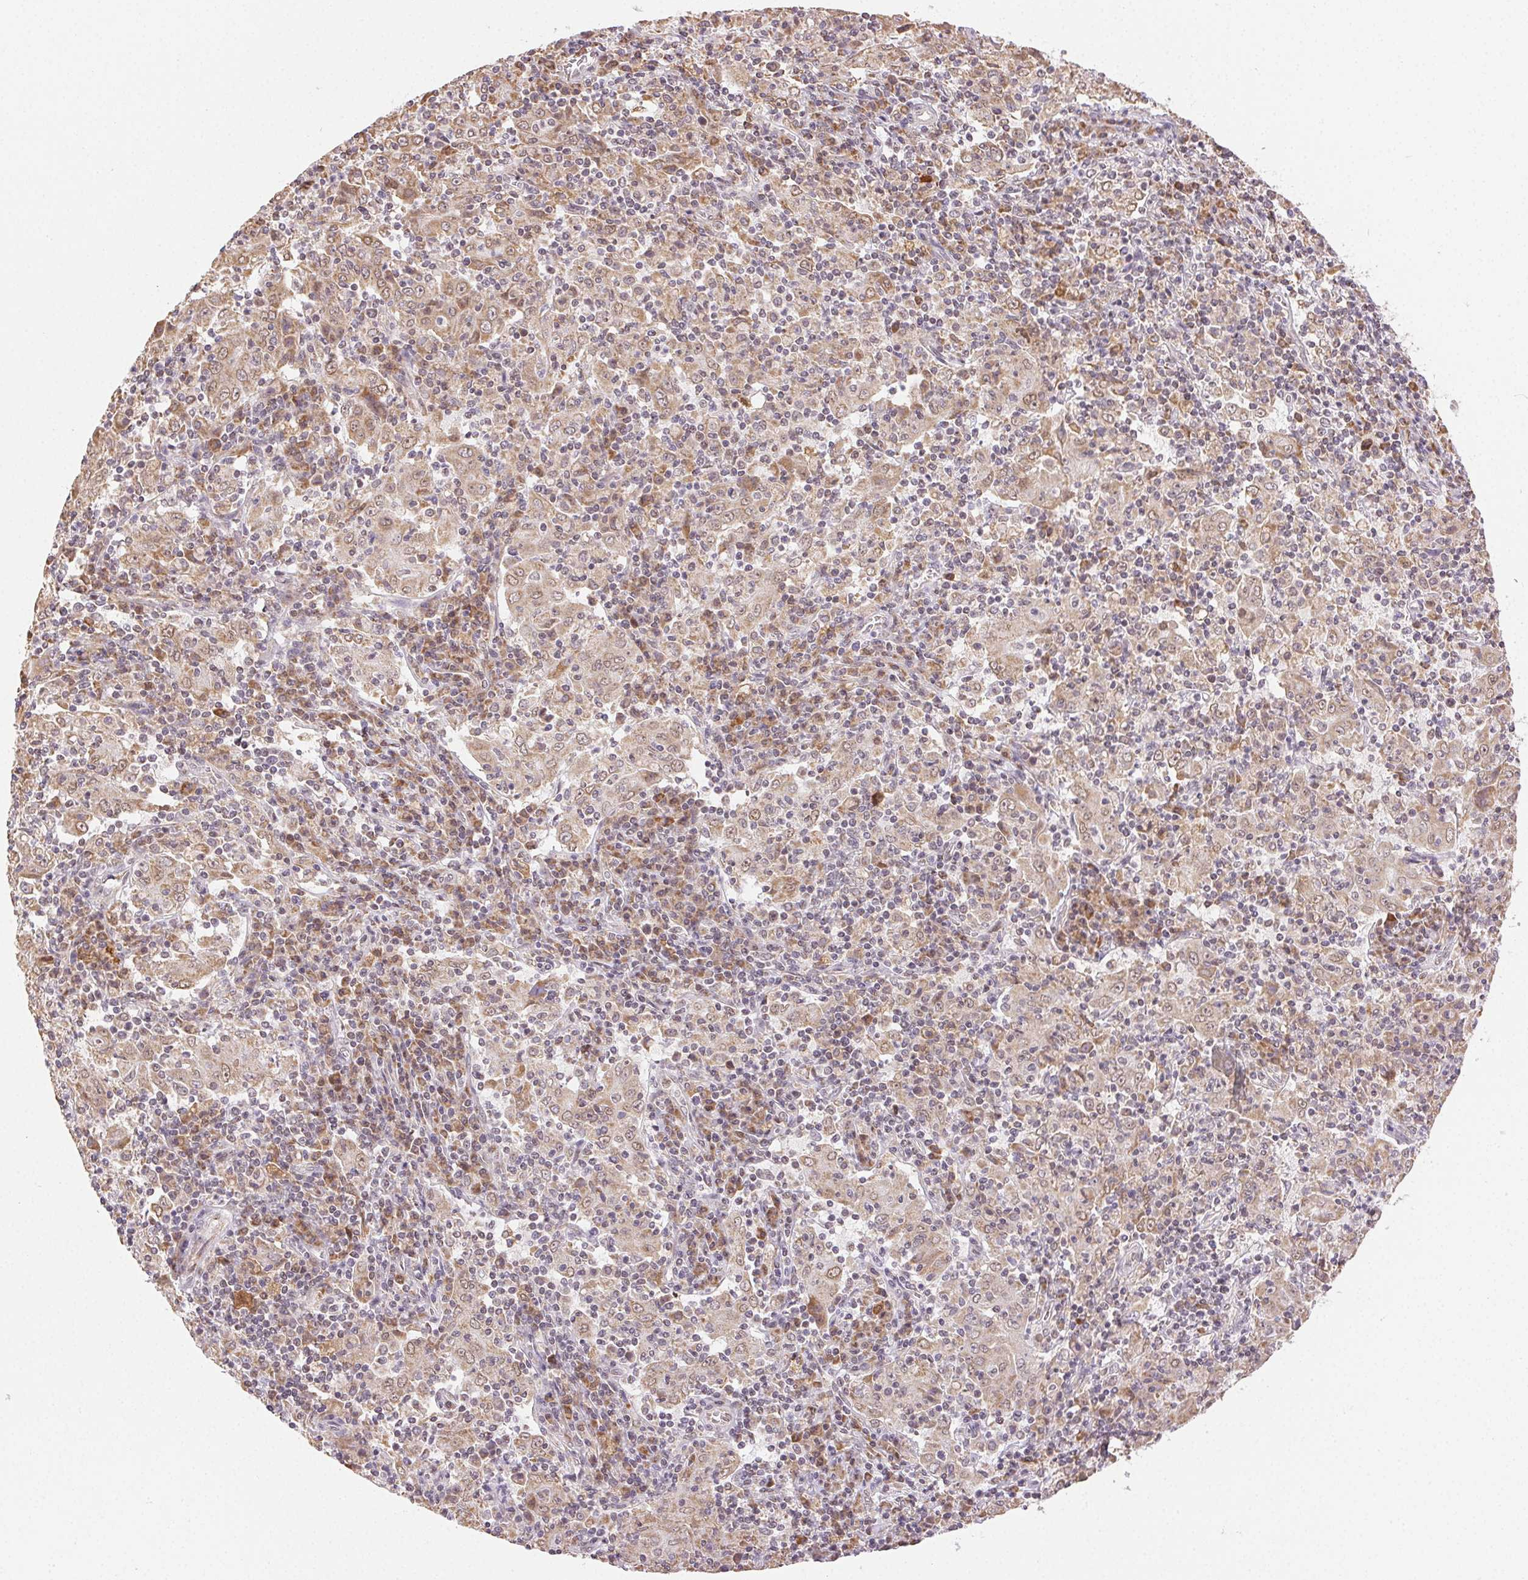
{"staining": {"intensity": "weak", "quantity": ">75%", "location": "cytoplasmic/membranous,nuclear"}, "tissue": "pancreatic cancer", "cell_type": "Tumor cells", "image_type": "cancer", "snomed": [{"axis": "morphology", "description": "Adenocarcinoma, NOS"}, {"axis": "topography", "description": "Pancreas"}], "caption": "Pancreatic cancer (adenocarcinoma) was stained to show a protein in brown. There is low levels of weak cytoplasmic/membranous and nuclear positivity in about >75% of tumor cells.", "gene": "PIWIL4", "patient": {"sex": "male", "age": 63}}